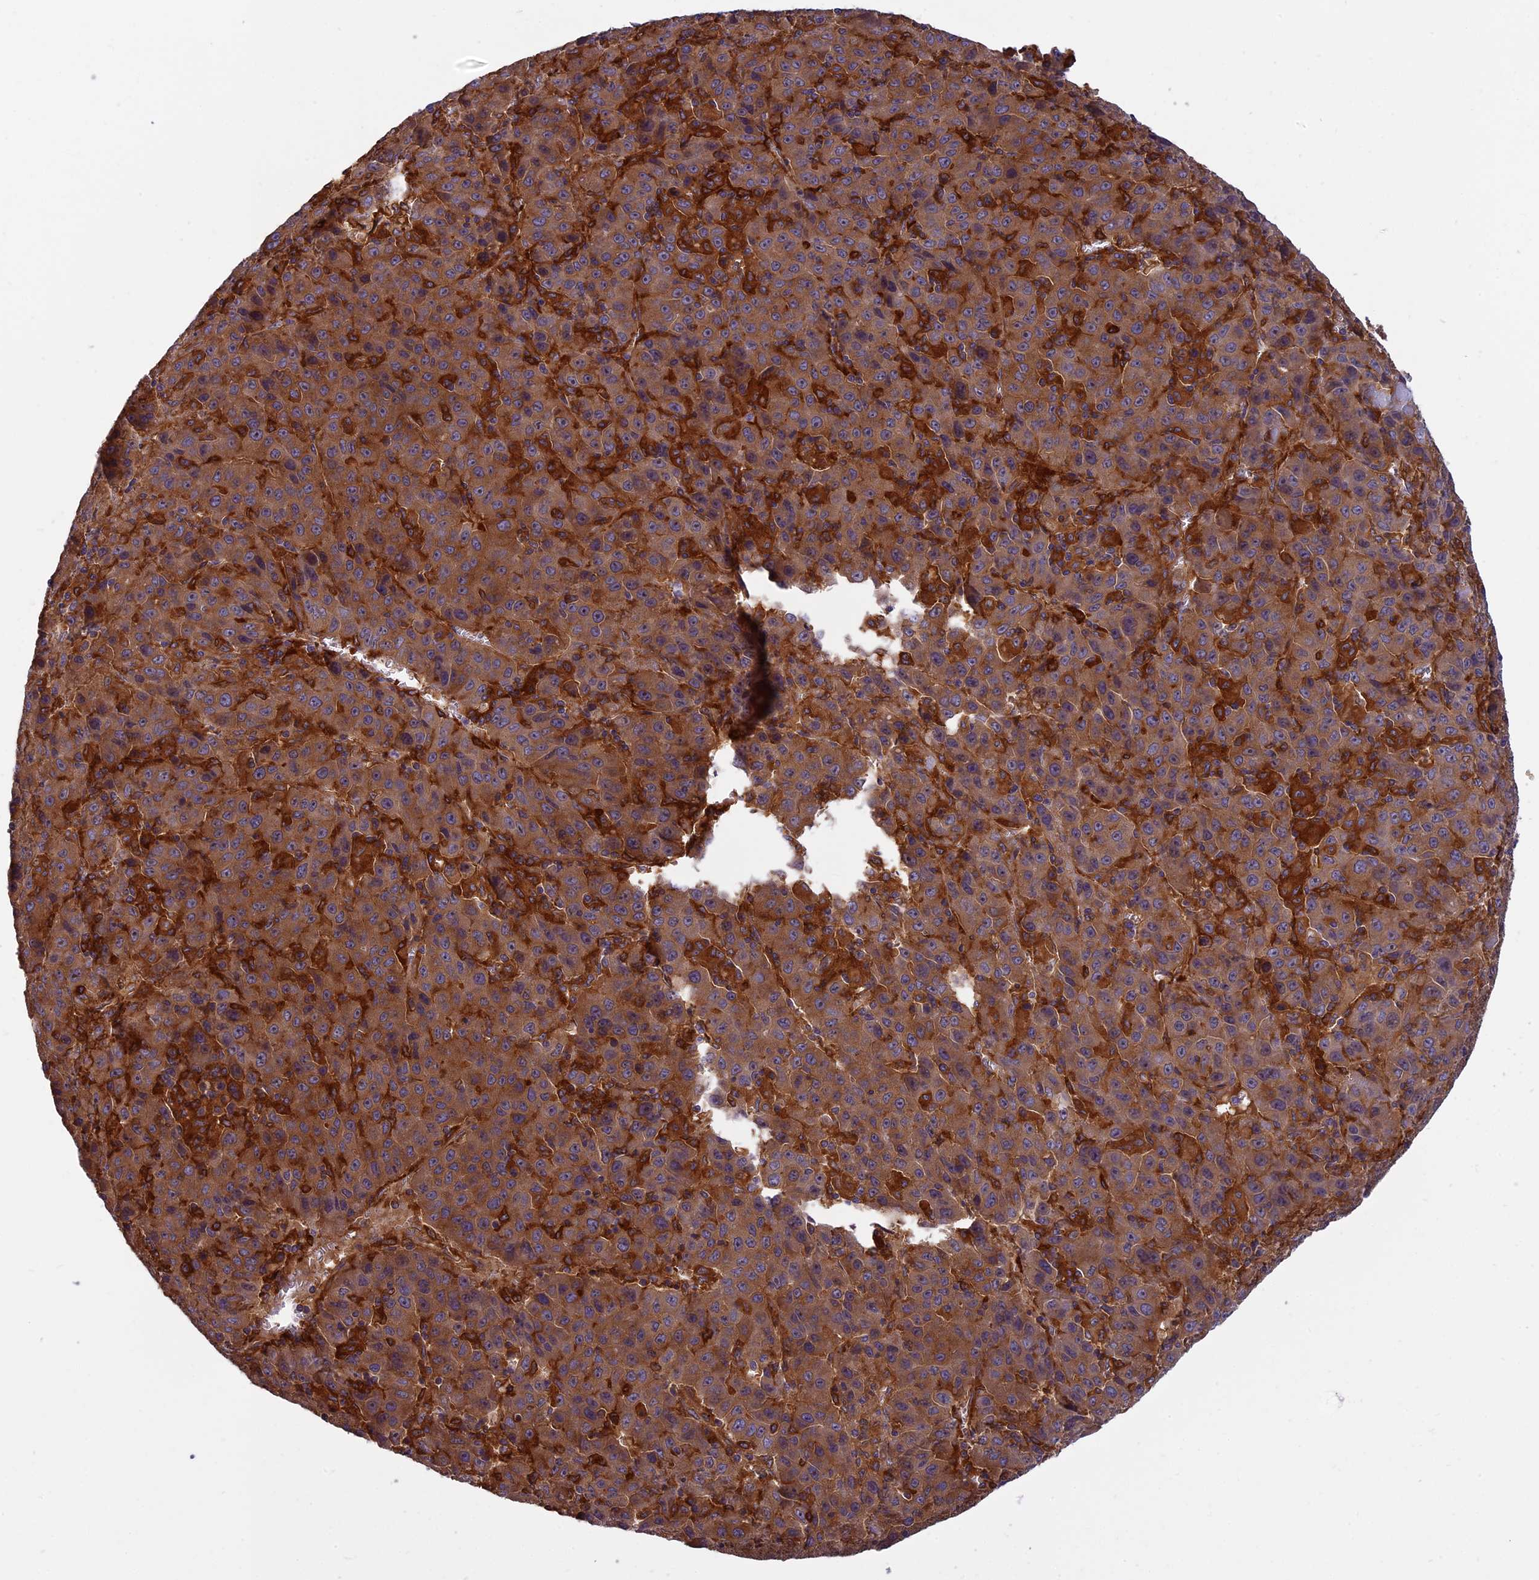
{"staining": {"intensity": "moderate", "quantity": ">75%", "location": "cytoplasmic/membranous"}, "tissue": "liver cancer", "cell_type": "Tumor cells", "image_type": "cancer", "snomed": [{"axis": "morphology", "description": "Carcinoma, Hepatocellular, NOS"}, {"axis": "topography", "description": "Liver"}], "caption": "A photomicrograph showing moderate cytoplasmic/membranous expression in about >75% of tumor cells in liver cancer, as visualized by brown immunohistochemical staining.", "gene": "EHBP1L1", "patient": {"sex": "female", "age": 53}}